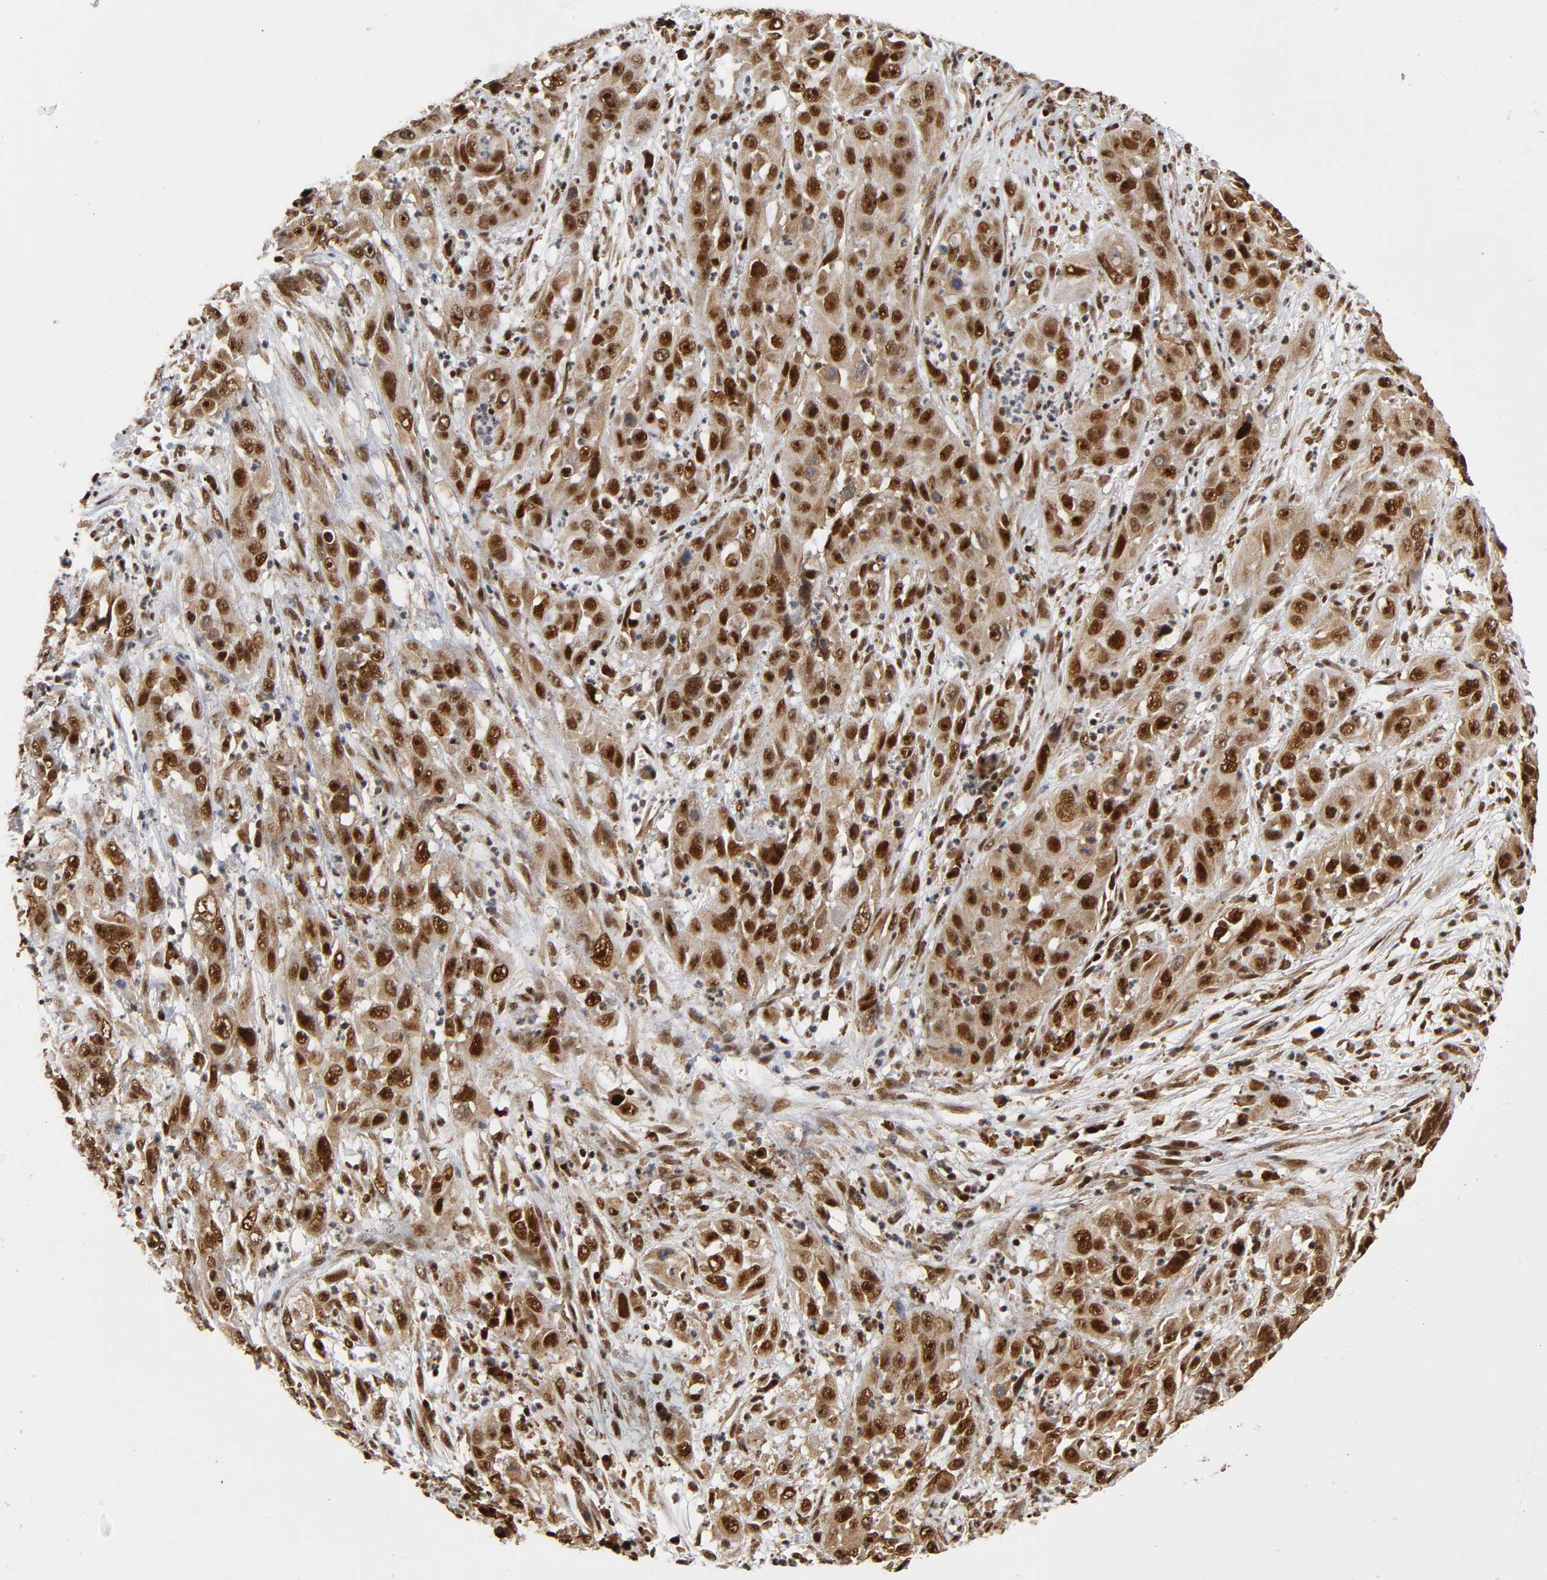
{"staining": {"intensity": "strong", "quantity": ">75%", "location": "cytoplasmic/membranous,nuclear"}, "tissue": "cervical cancer", "cell_type": "Tumor cells", "image_type": "cancer", "snomed": [{"axis": "morphology", "description": "Squamous cell carcinoma, NOS"}, {"axis": "topography", "description": "Cervix"}], "caption": "Cervical cancer (squamous cell carcinoma) stained with DAB immunohistochemistry (IHC) demonstrates high levels of strong cytoplasmic/membranous and nuclear expression in about >75% of tumor cells. Ihc stains the protein in brown and the nuclei are stained blue.", "gene": "RNF122", "patient": {"sex": "female", "age": 32}}